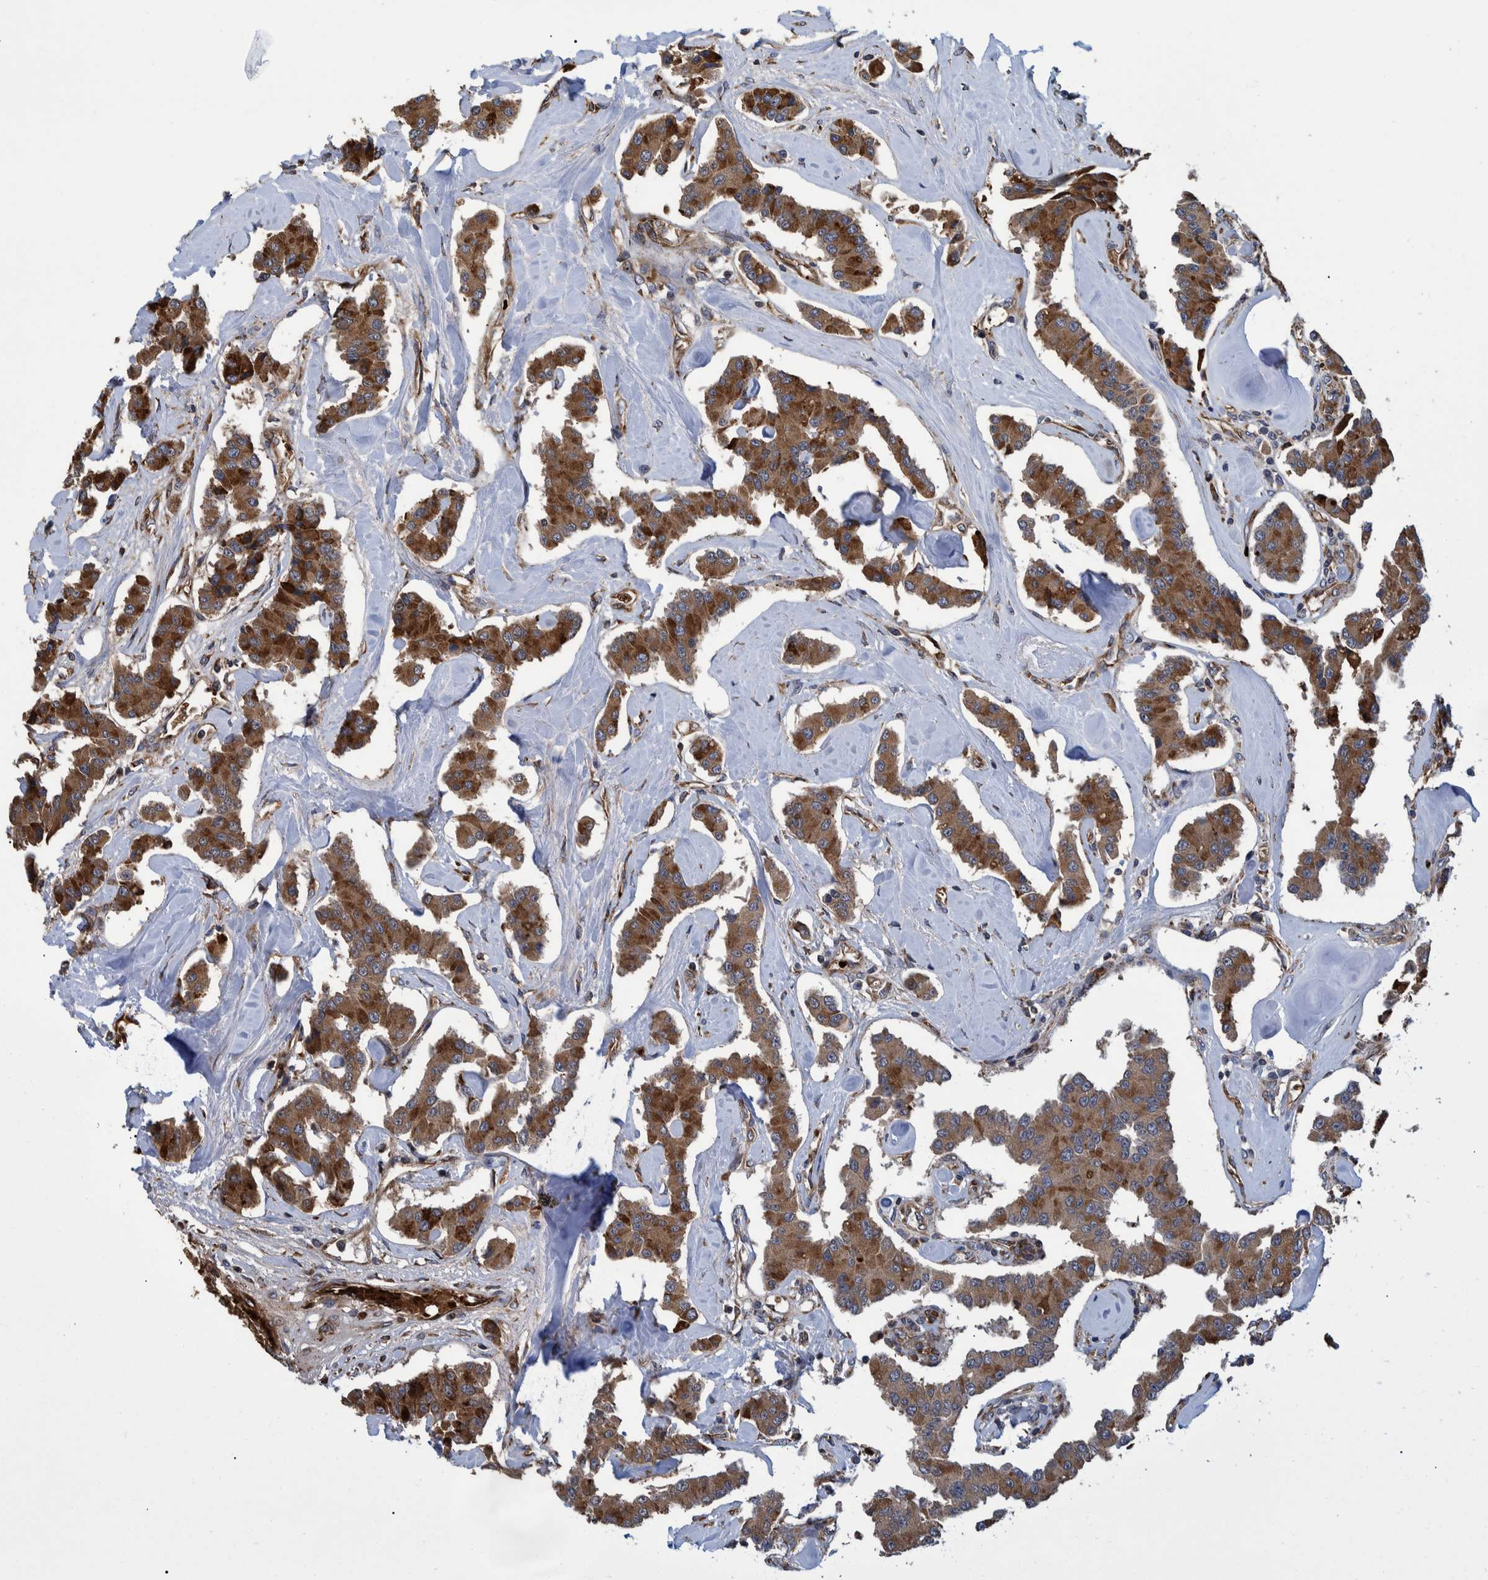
{"staining": {"intensity": "moderate", "quantity": ">75%", "location": "cytoplasmic/membranous"}, "tissue": "carcinoid", "cell_type": "Tumor cells", "image_type": "cancer", "snomed": [{"axis": "morphology", "description": "Carcinoid, malignant, NOS"}, {"axis": "topography", "description": "Pancreas"}], "caption": "The photomicrograph demonstrates a brown stain indicating the presence of a protein in the cytoplasmic/membranous of tumor cells in carcinoid.", "gene": "SPAG5", "patient": {"sex": "male", "age": 41}}